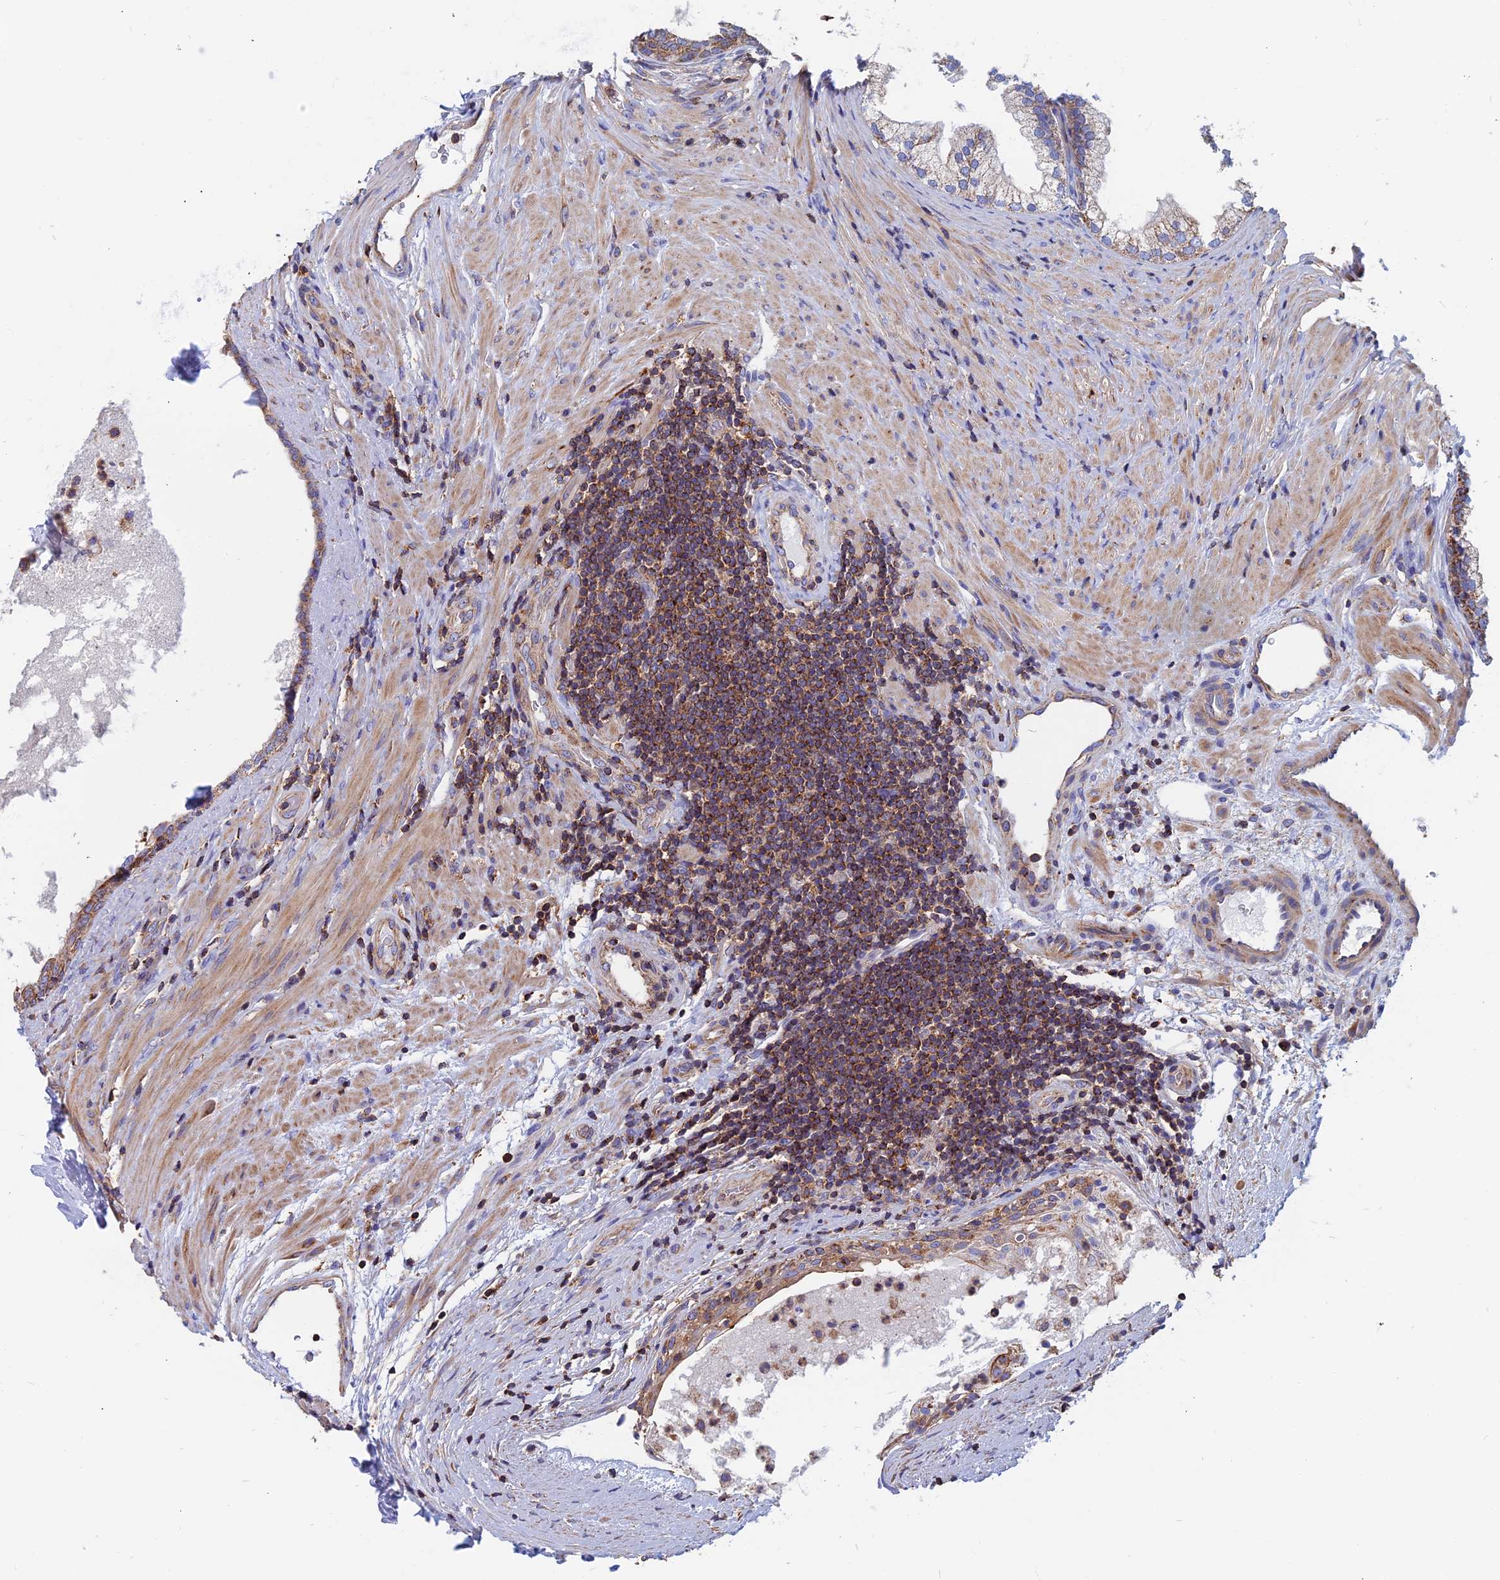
{"staining": {"intensity": "moderate", "quantity": "25%-75%", "location": "cytoplasmic/membranous"}, "tissue": "prostate", "cell_type": "Glandular cells", "image_type": "normal", "snomed": [{"axis": "morphology", "description": "Normal tissue, NOS"}, {"axis": "topography", "description": "Prostate"}], "caption": "Immunohistochemistry (IHC) of benign prostate demonstrates medium levels of moderate cytoplasmic/membranous staining in about 25%-75% of glandular cells. (brown staining indicates protein expression, while blue staining denotes nuclei).", "gene": "HSD17B8", "patient": {"sex": "male", "age": 76}}